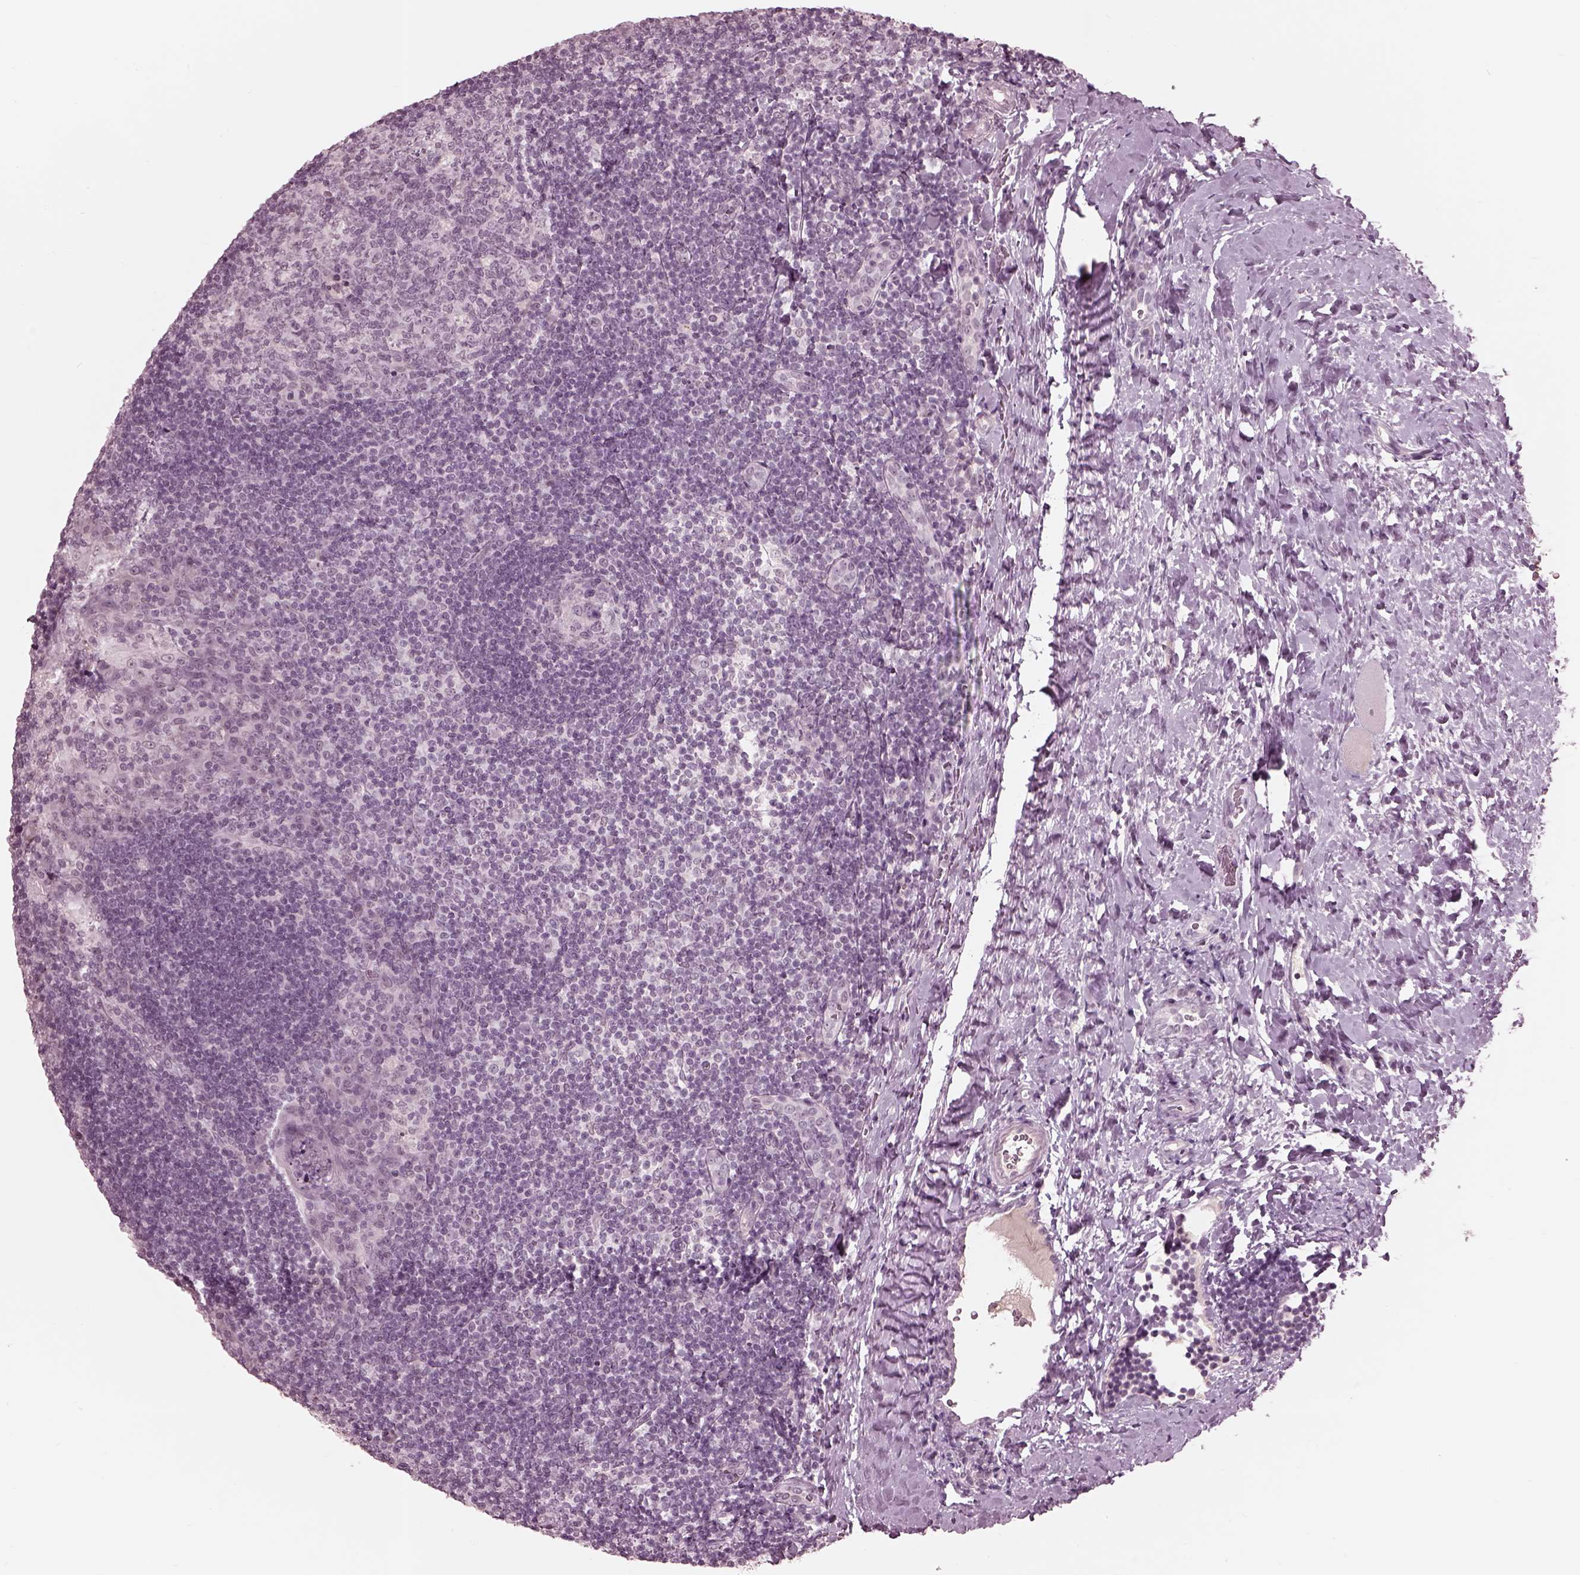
{"staining": {"intensity": "weak", "quantity": "25%-75%", "location": "nuclear"}, "tissue": "tonsil", "cell_type": "Germinal center cells", "image_type": "normal", "snomed": [{"axis": "morphology", "description": "Normal tissue, NOS"}, {"axis": "topography", "description": "Tonsil"}], "caption": "This is a histology image of immunohistochemistry (IHC) staining of normal tonsil, which shows weak positivity in the nuclear of germinal center cells.", "gene": "GARIN4", "patient": {"sex": "male", "age": 17}}